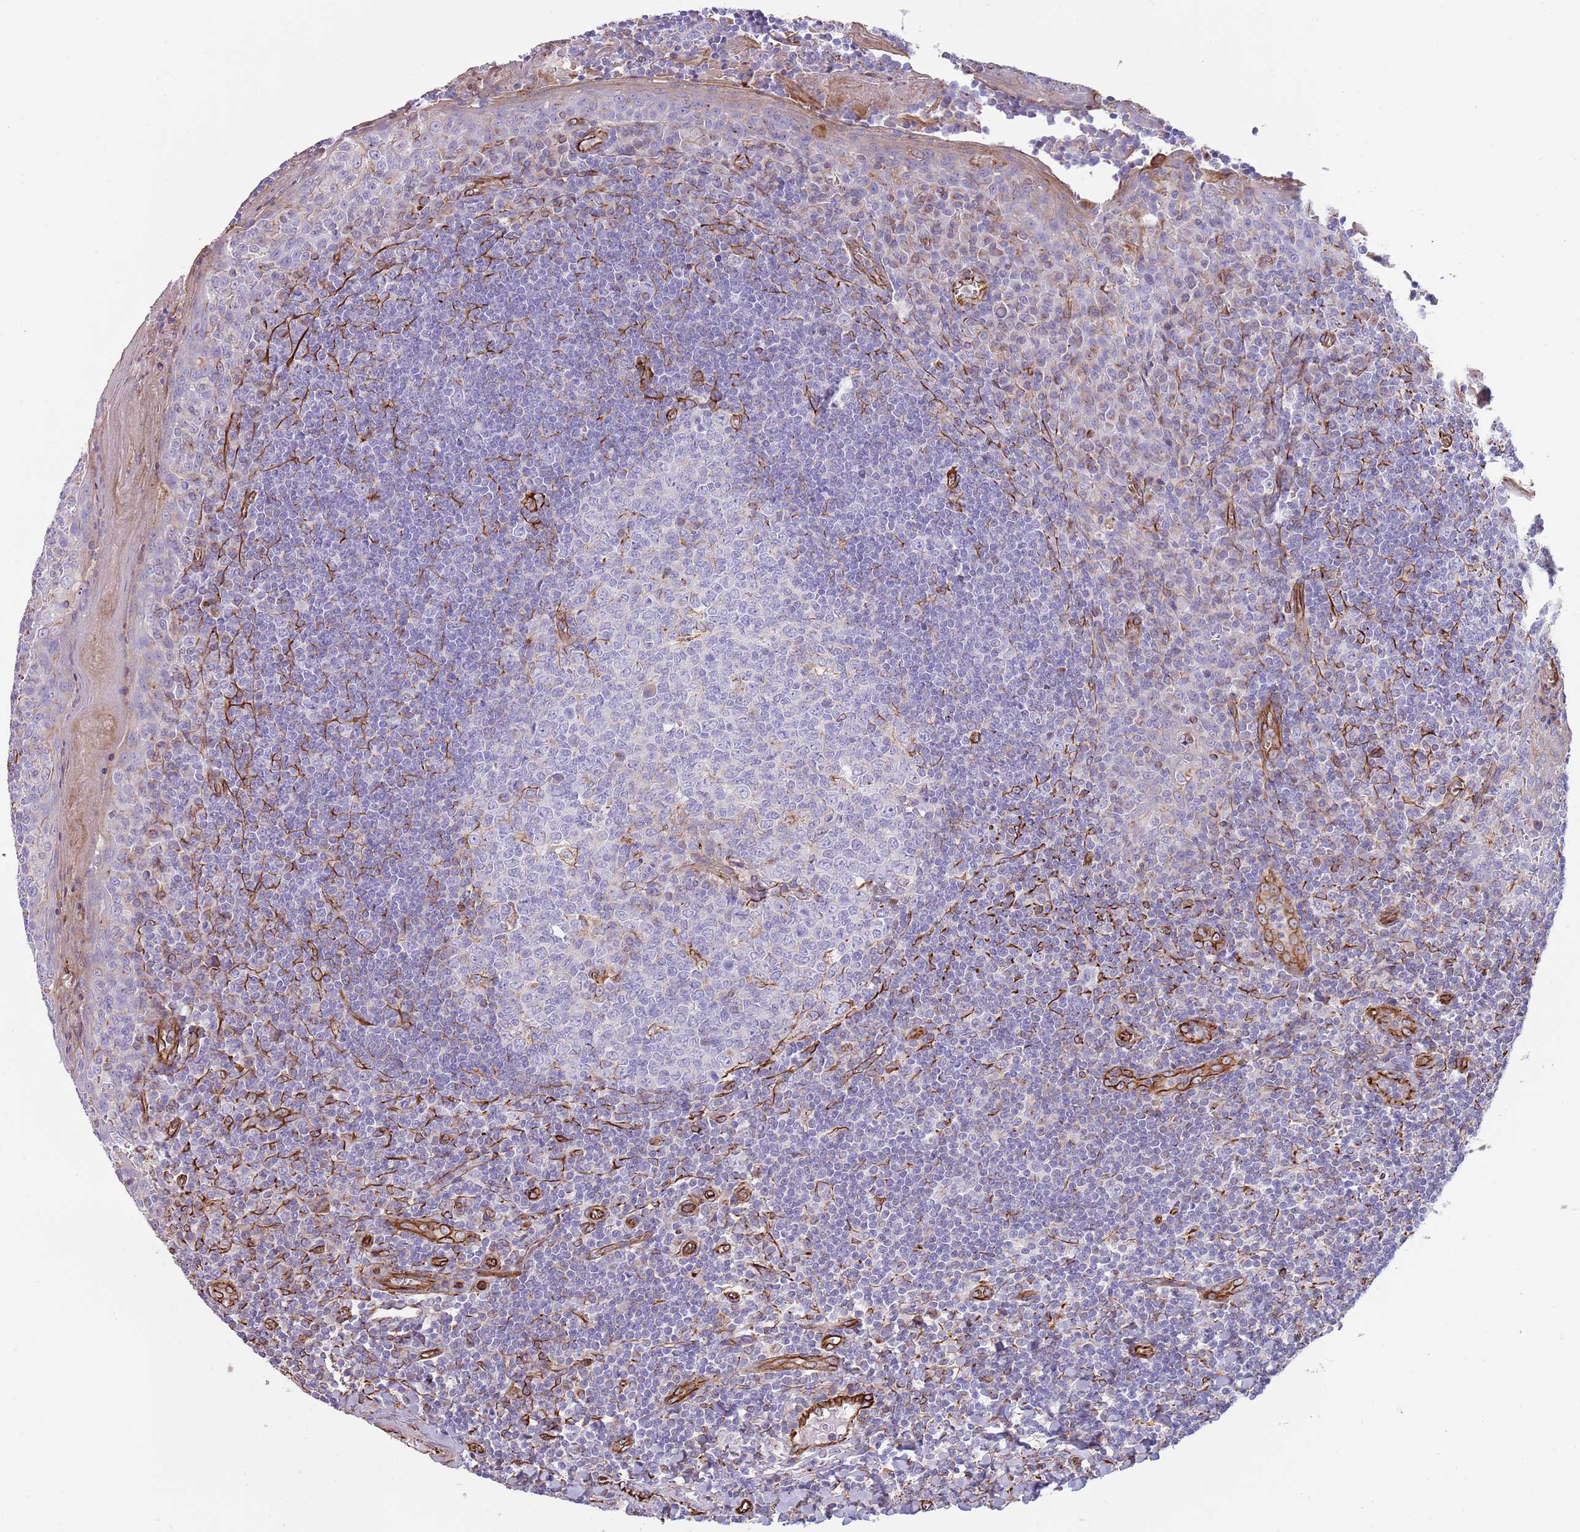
{"staining": {"intensity": "negative", "quantity": "none", "location": "none"}, "tissue": "tonsil", "cell_type": "Germinal center cells", "image_type": "normal", "snomed": [{"axis": "morphology", "description": "Normal tissue, NOS"}, {"axis": "topography", "description": "Tonsil"}], "caption": "Histopathology image shows no protein expression in germinal center cells of normal tonsil.", "gene": "MOGAT1", "patient": {"sex": "male", "age": 27}}